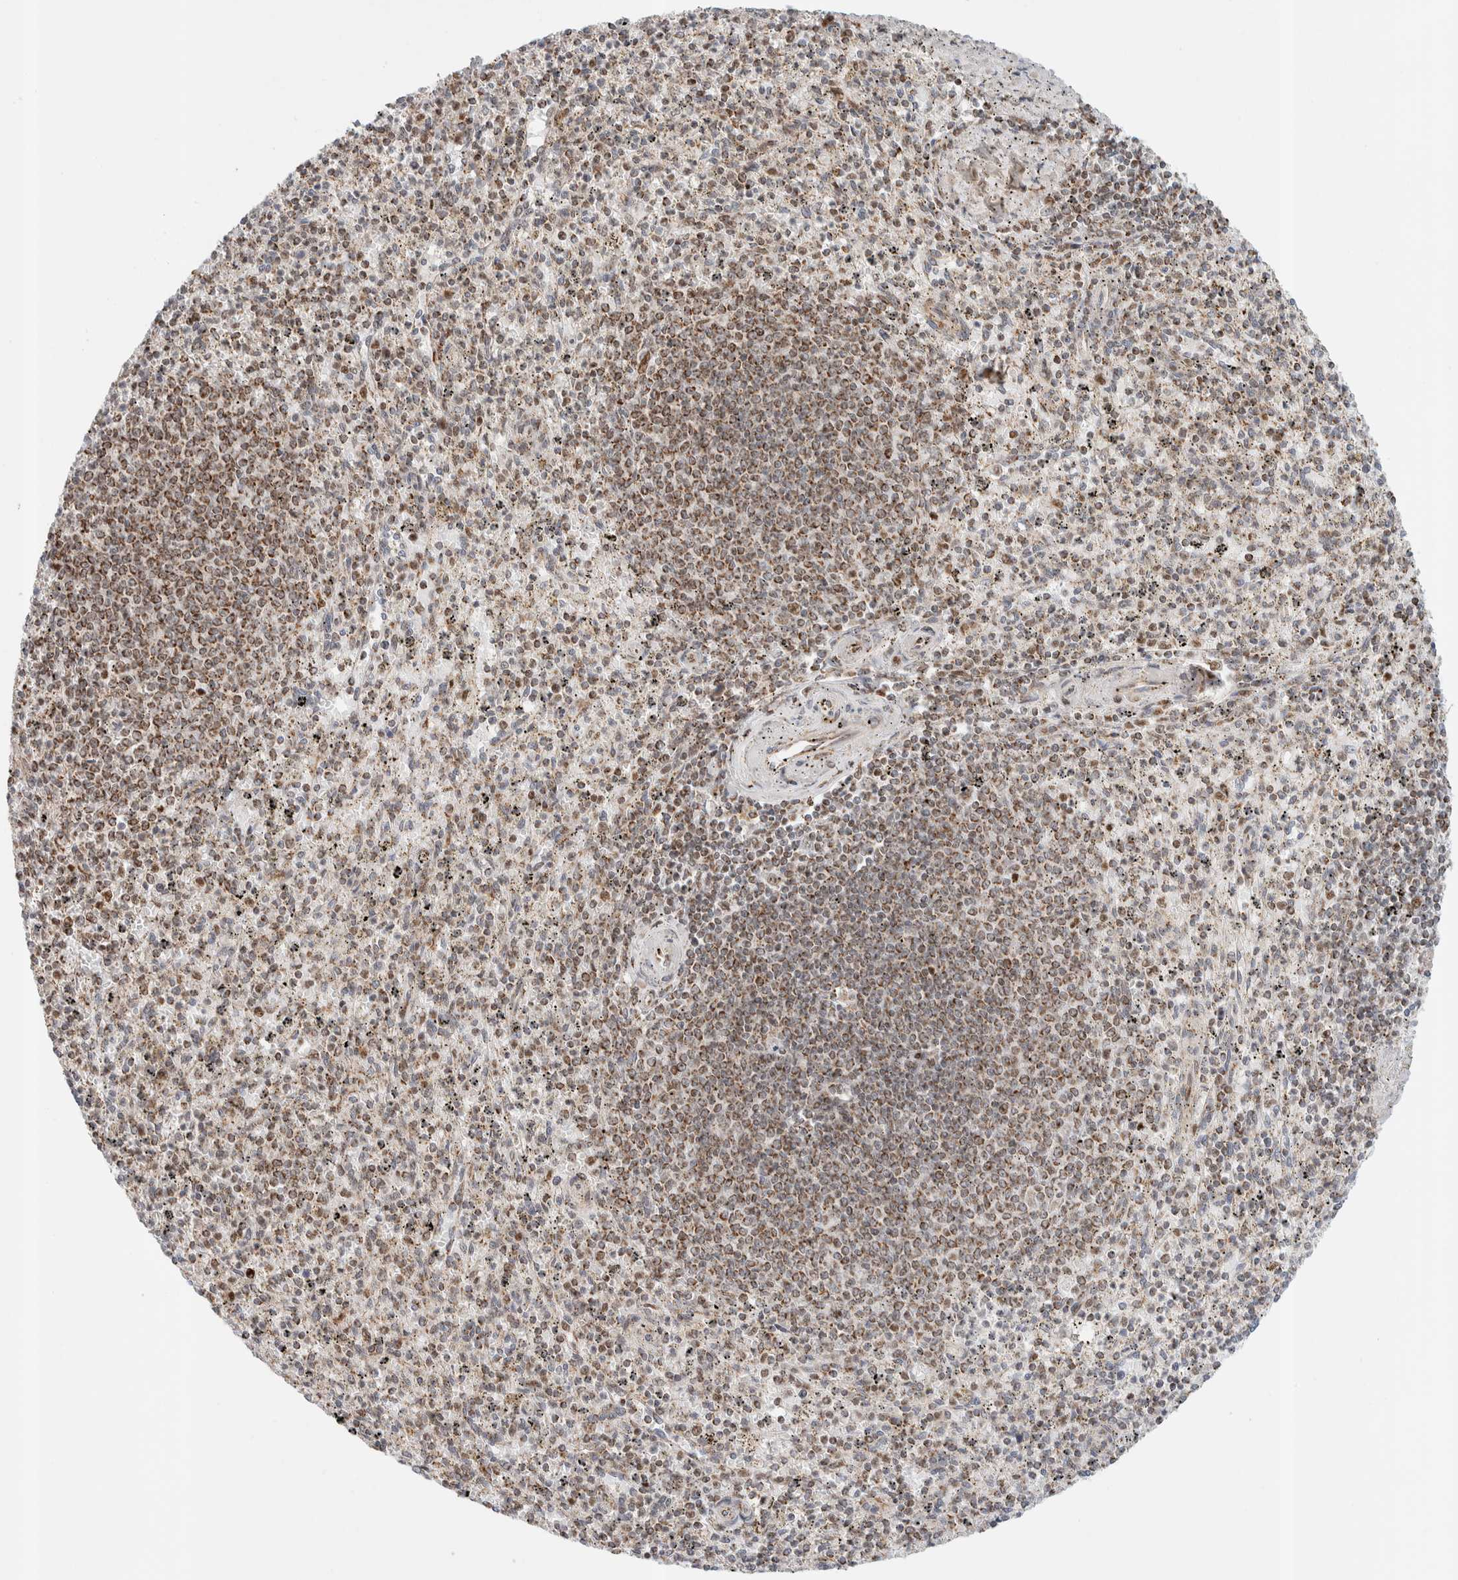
{"staining": {"intensity": "moderate", "quantity": "<25%", "location": "cytoplasmic/membranous"}, "tissue": "spleen", "cell_type": "Cells in red pulp", "image_type": "normal", "snomed": [{"axis": "morphology", "description": "Normal tissue, NOS"}, {"axis": "topography", "description": "Spleen"}], "caption": "Approximately <25% of cells in red pulp in benign human spleen display moderate cytoplasmic/membranous protein expression as visualized by brown immunohistochemical staining.", "gene": "TSPAN32", "patient": {"sex": "male", "age": 72}}